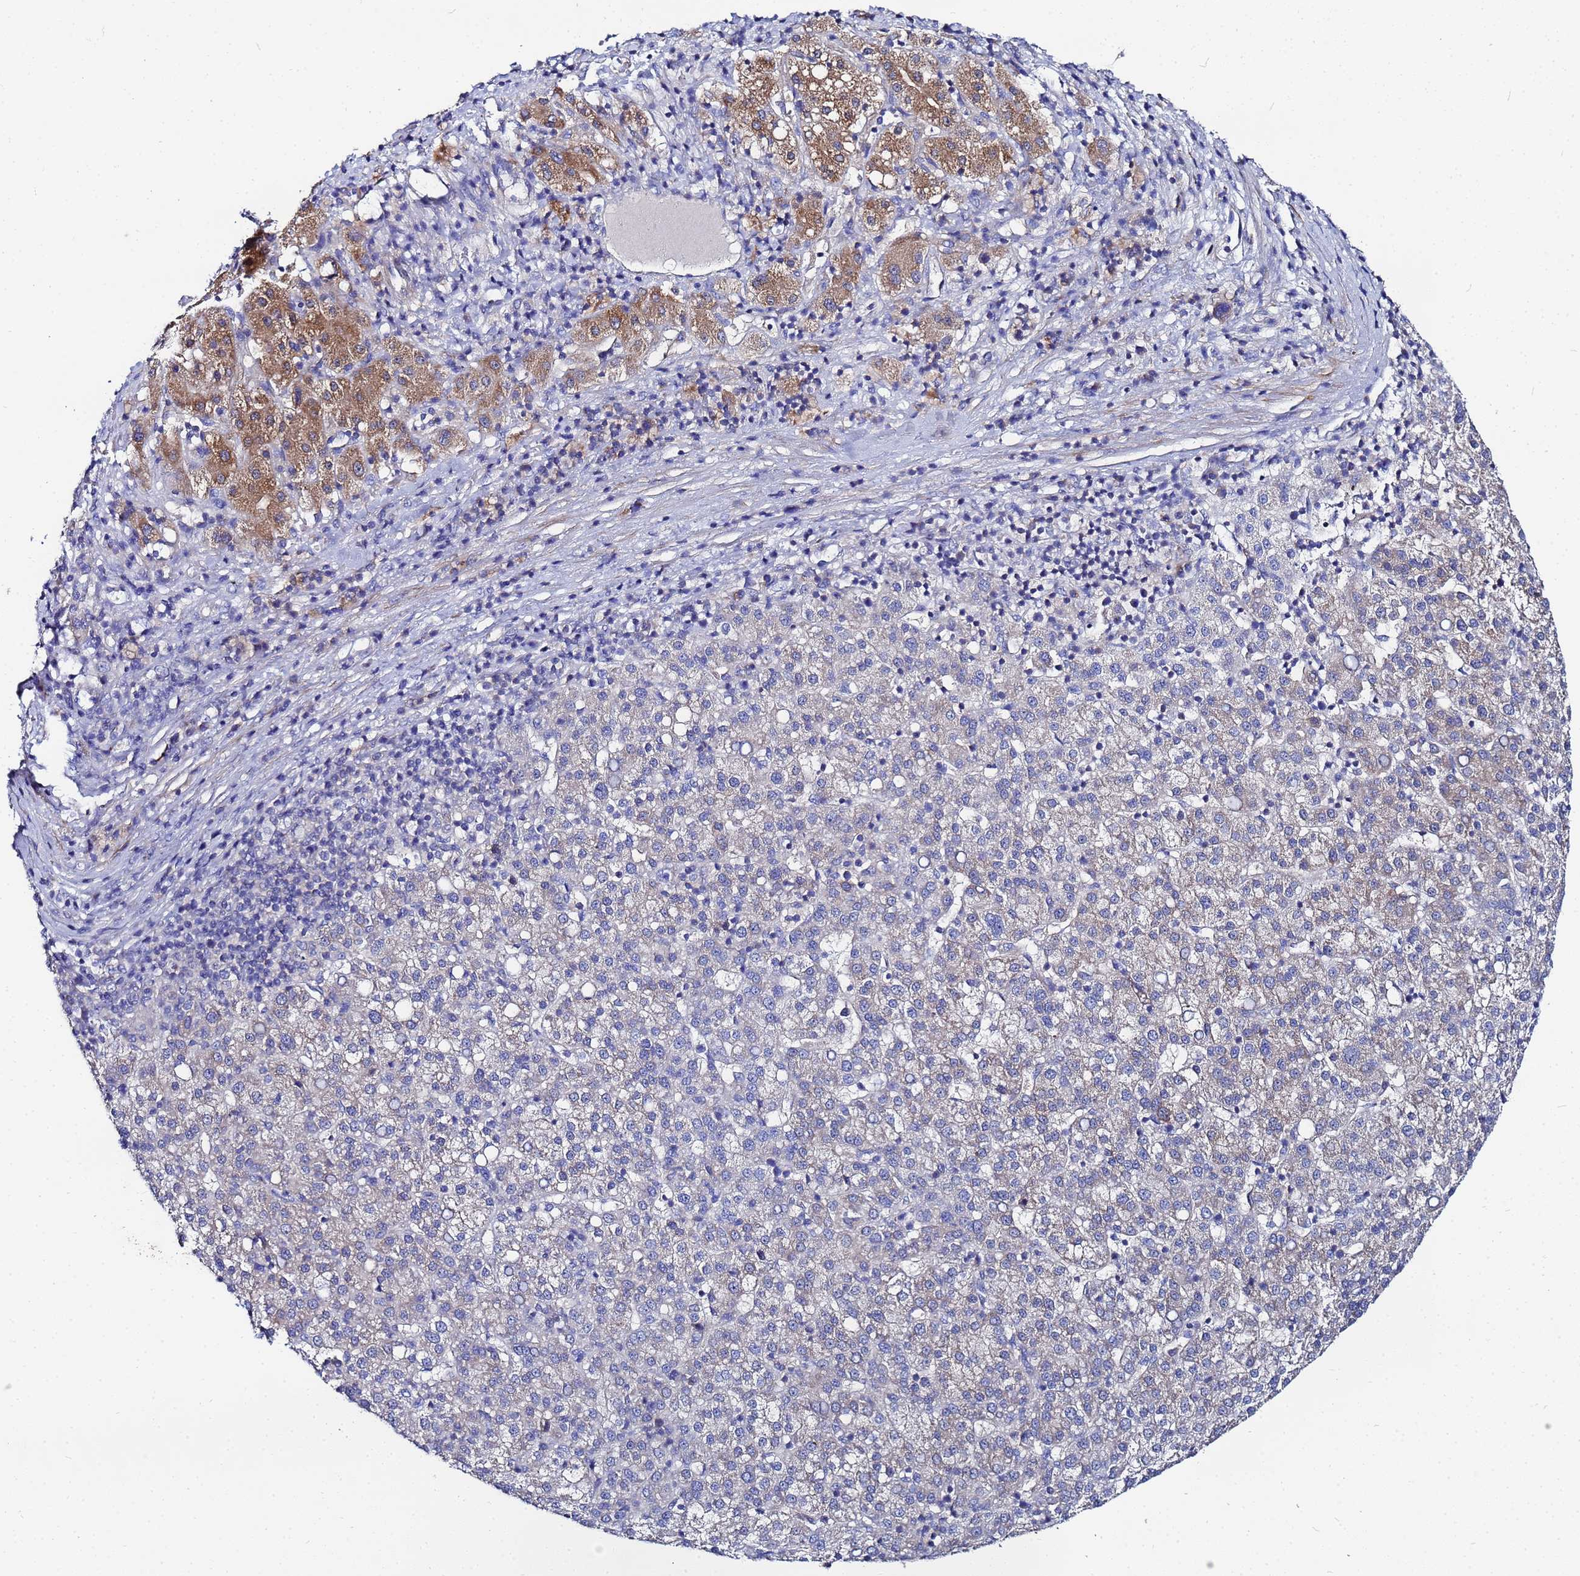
{"staining": {"intensity": "negative", "quantity": "none", "location": "none"}, "tissue": "liver cancer", "cell_type": "Tumor cells", "image_type": "cancer", "snomed": [{"axis": "morphology", "description": "Carcinoma, Hepatocellular, NOS"}, {"axis": "topography", "description": "Liver"}], "caption": "A high-resolution photomicrograph shows immunohistochemistry (IHC) staining of hepatocellular carcinoma (liver), which demonstrates no significant positivity in tumor cells.", "gene": "FAHD2A", "patient": {"sex": "female", "age": 58}}